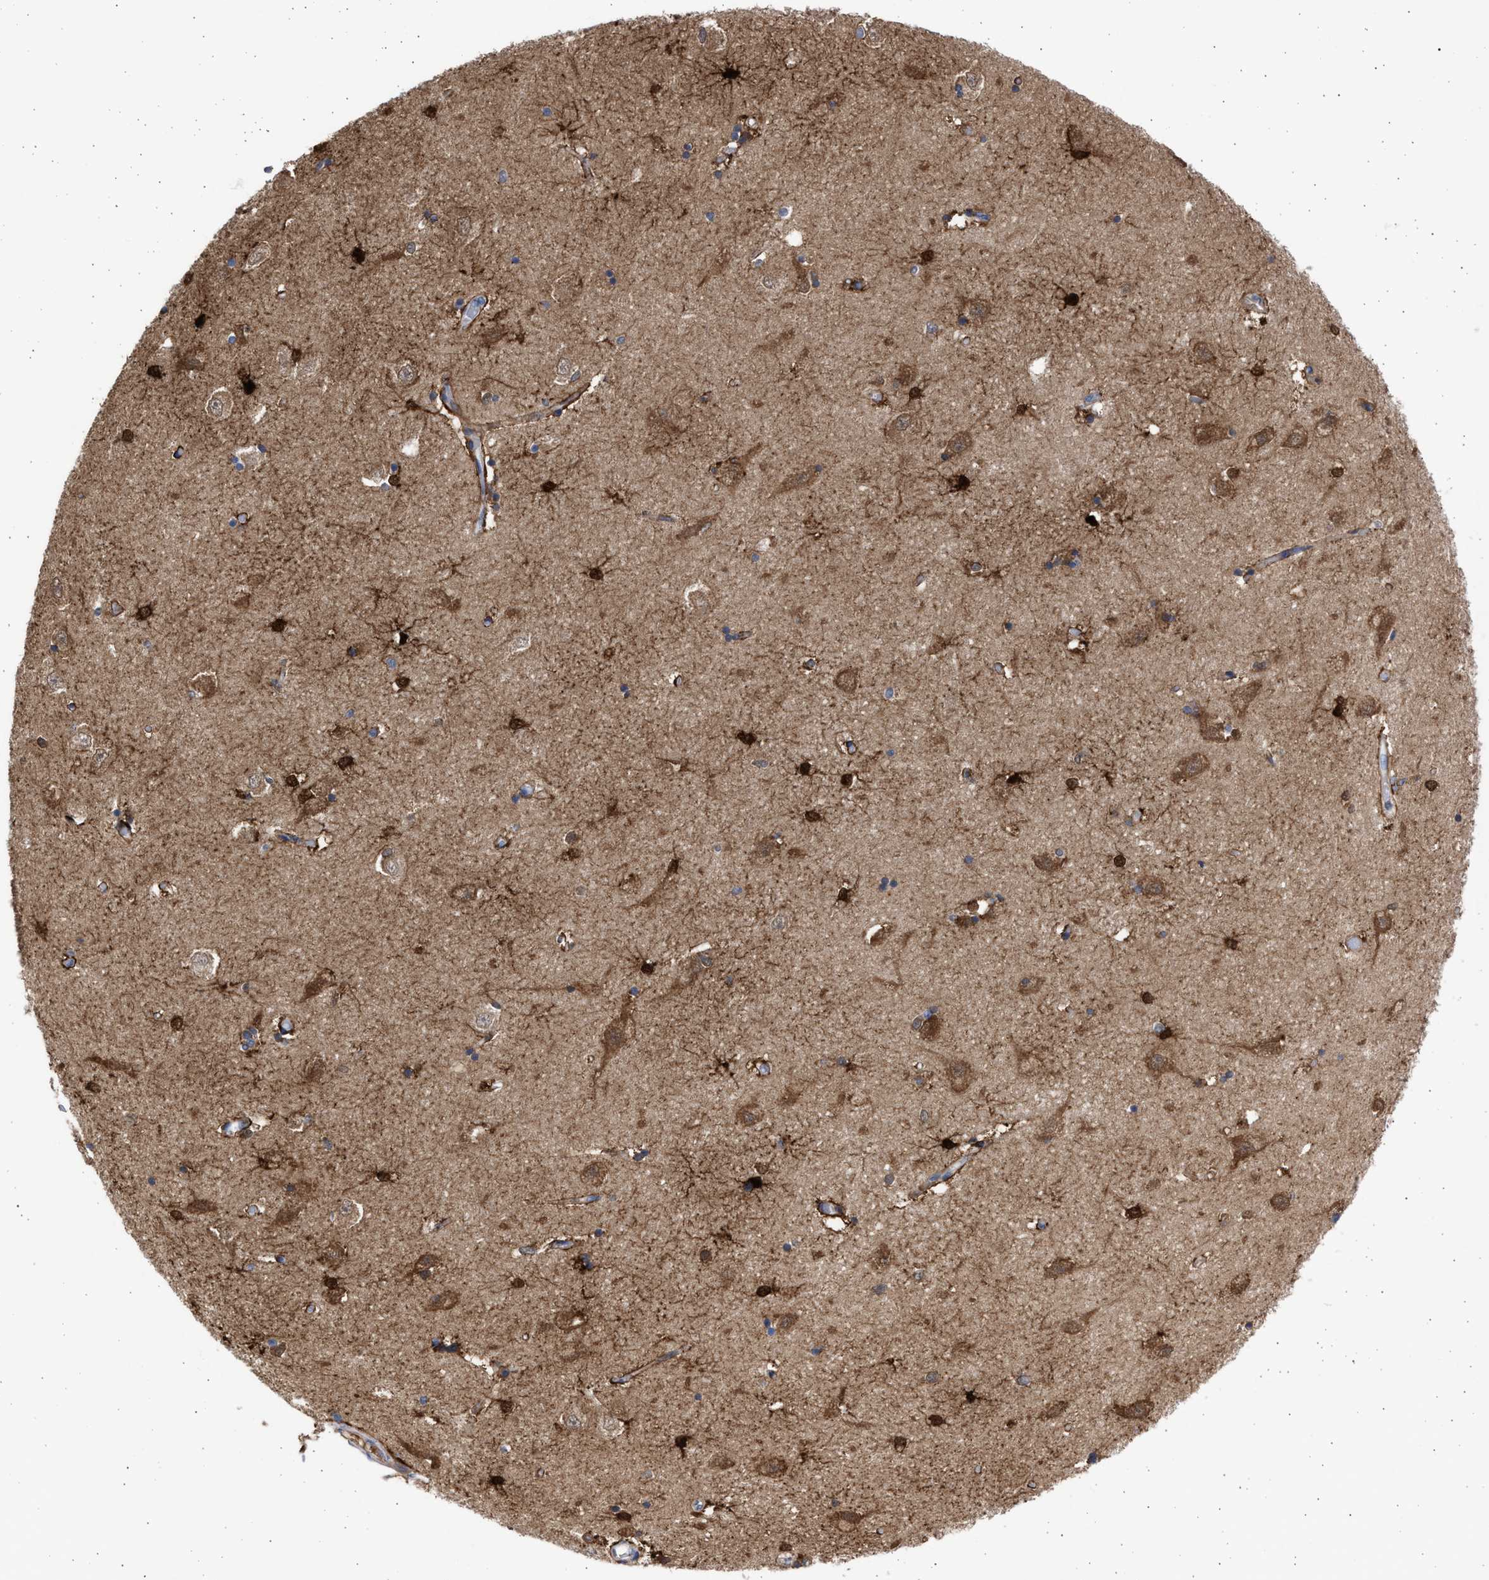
{"staining": {"intensity": "strong", "quantity": "<25%", "location": "cytoplasmic/membranous"}, "tissue": "hippocampus", "cell_type": "Glial cells", "image_type": "normal", "snomed": [{"axis": "morphology", "description": "Normal tissue, NOS"}, {"axis": "topography", "description": "Hippocampus"}], "caption": "Immunohistochemical staining of benign hippocampus demonstrates <25% levels of strong cytoplasmic/membranous protein positivity in approximately <25% of glial cells.", "gene": "ALDOC", "patient": {"sex": "male", "age": 45}}